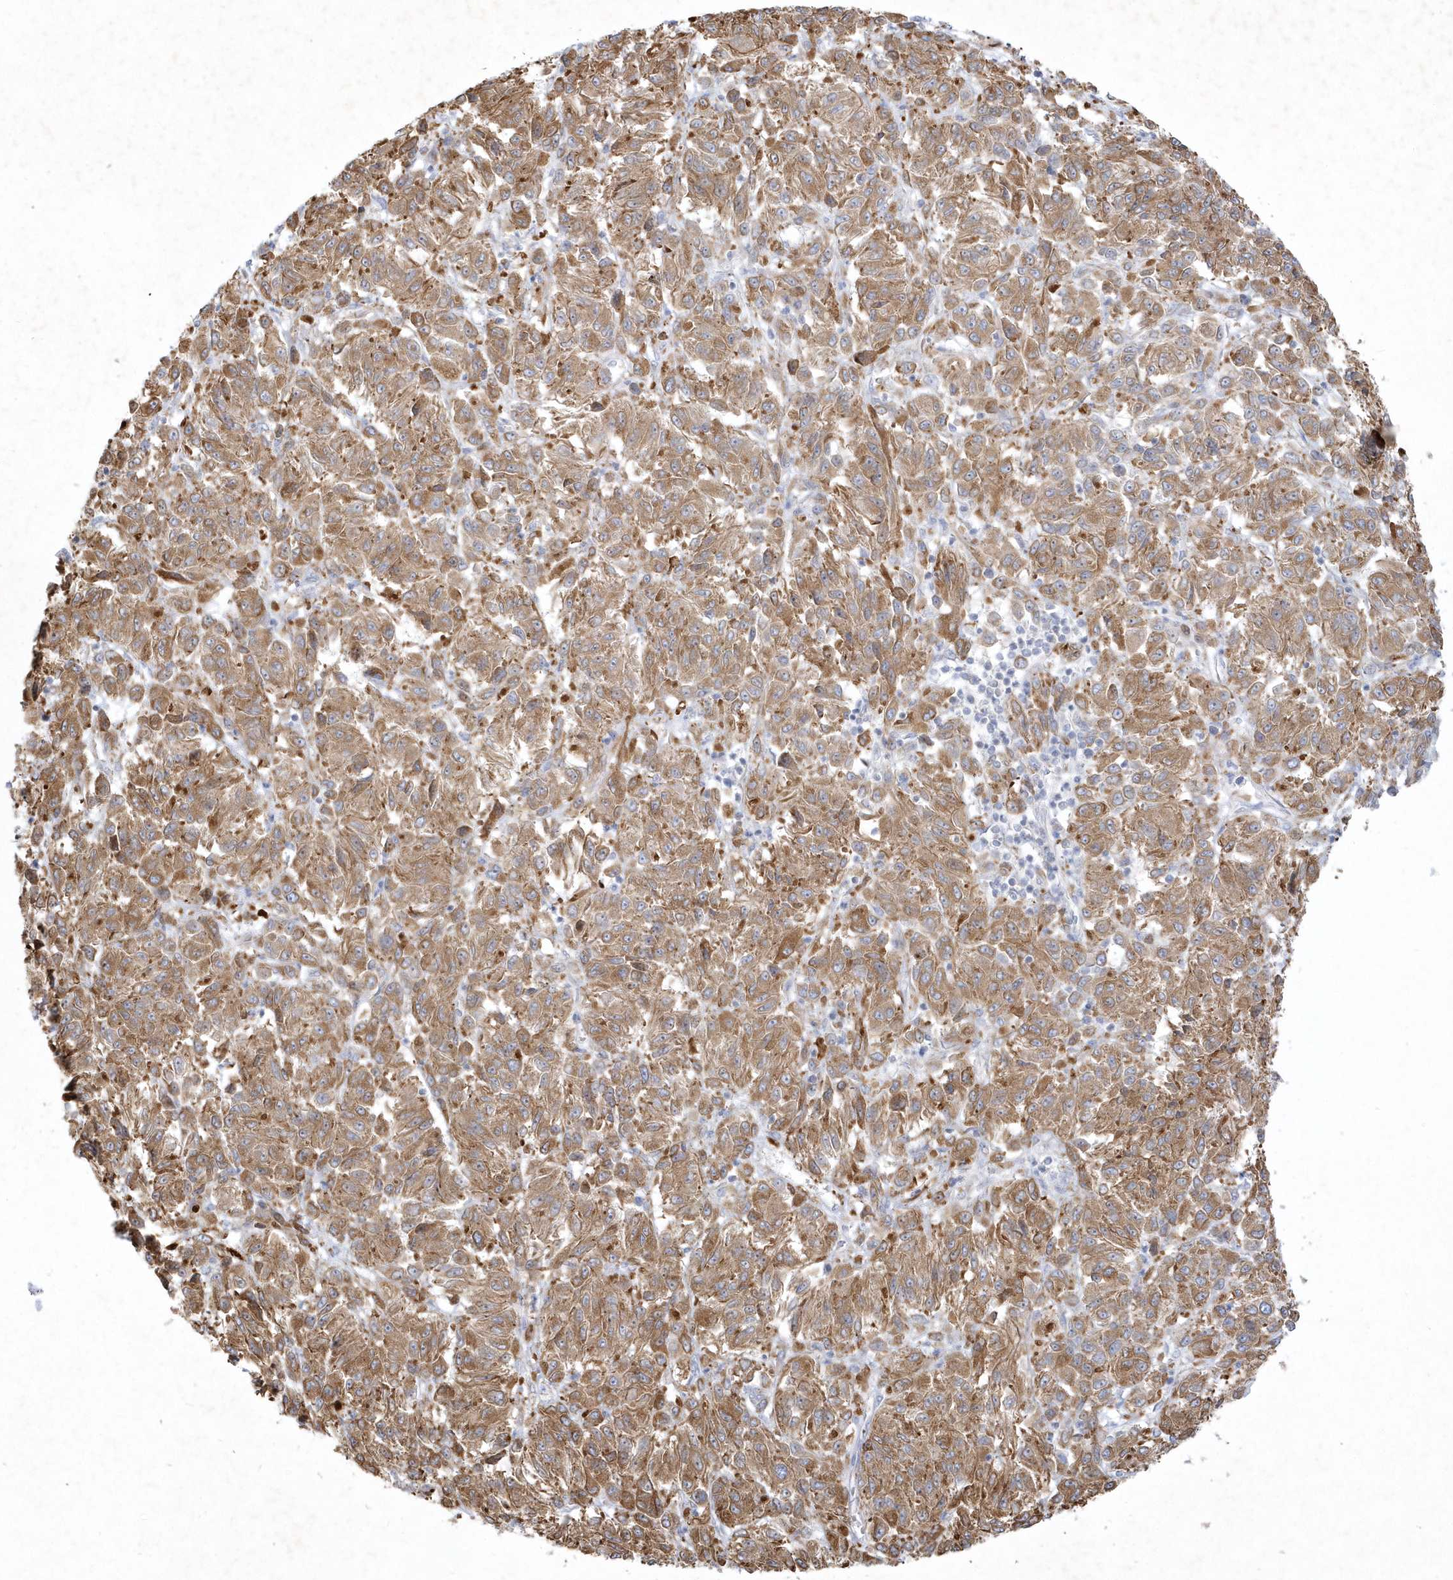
{"staining": {"intensity": "moderate", "quantity": ">75%", "location": "cytoplasmic/membranous"}, "tissue": "melanoma", "cell_type": "Tumor cells", "image_type": "cancer", "snomed": [{"axis": "morphology", "description": "Malignant melanoma, Metastatic site"}, {"axis": "topography", "description": "Lung"}], "caption": "Human melanoma stained with a brown dye demonstrates moderate cytoplasmic/membranous positive expression in about >75% of tumor cells.", "gene": "LARS1", "patient": {"sex": "male", "age": 64}}